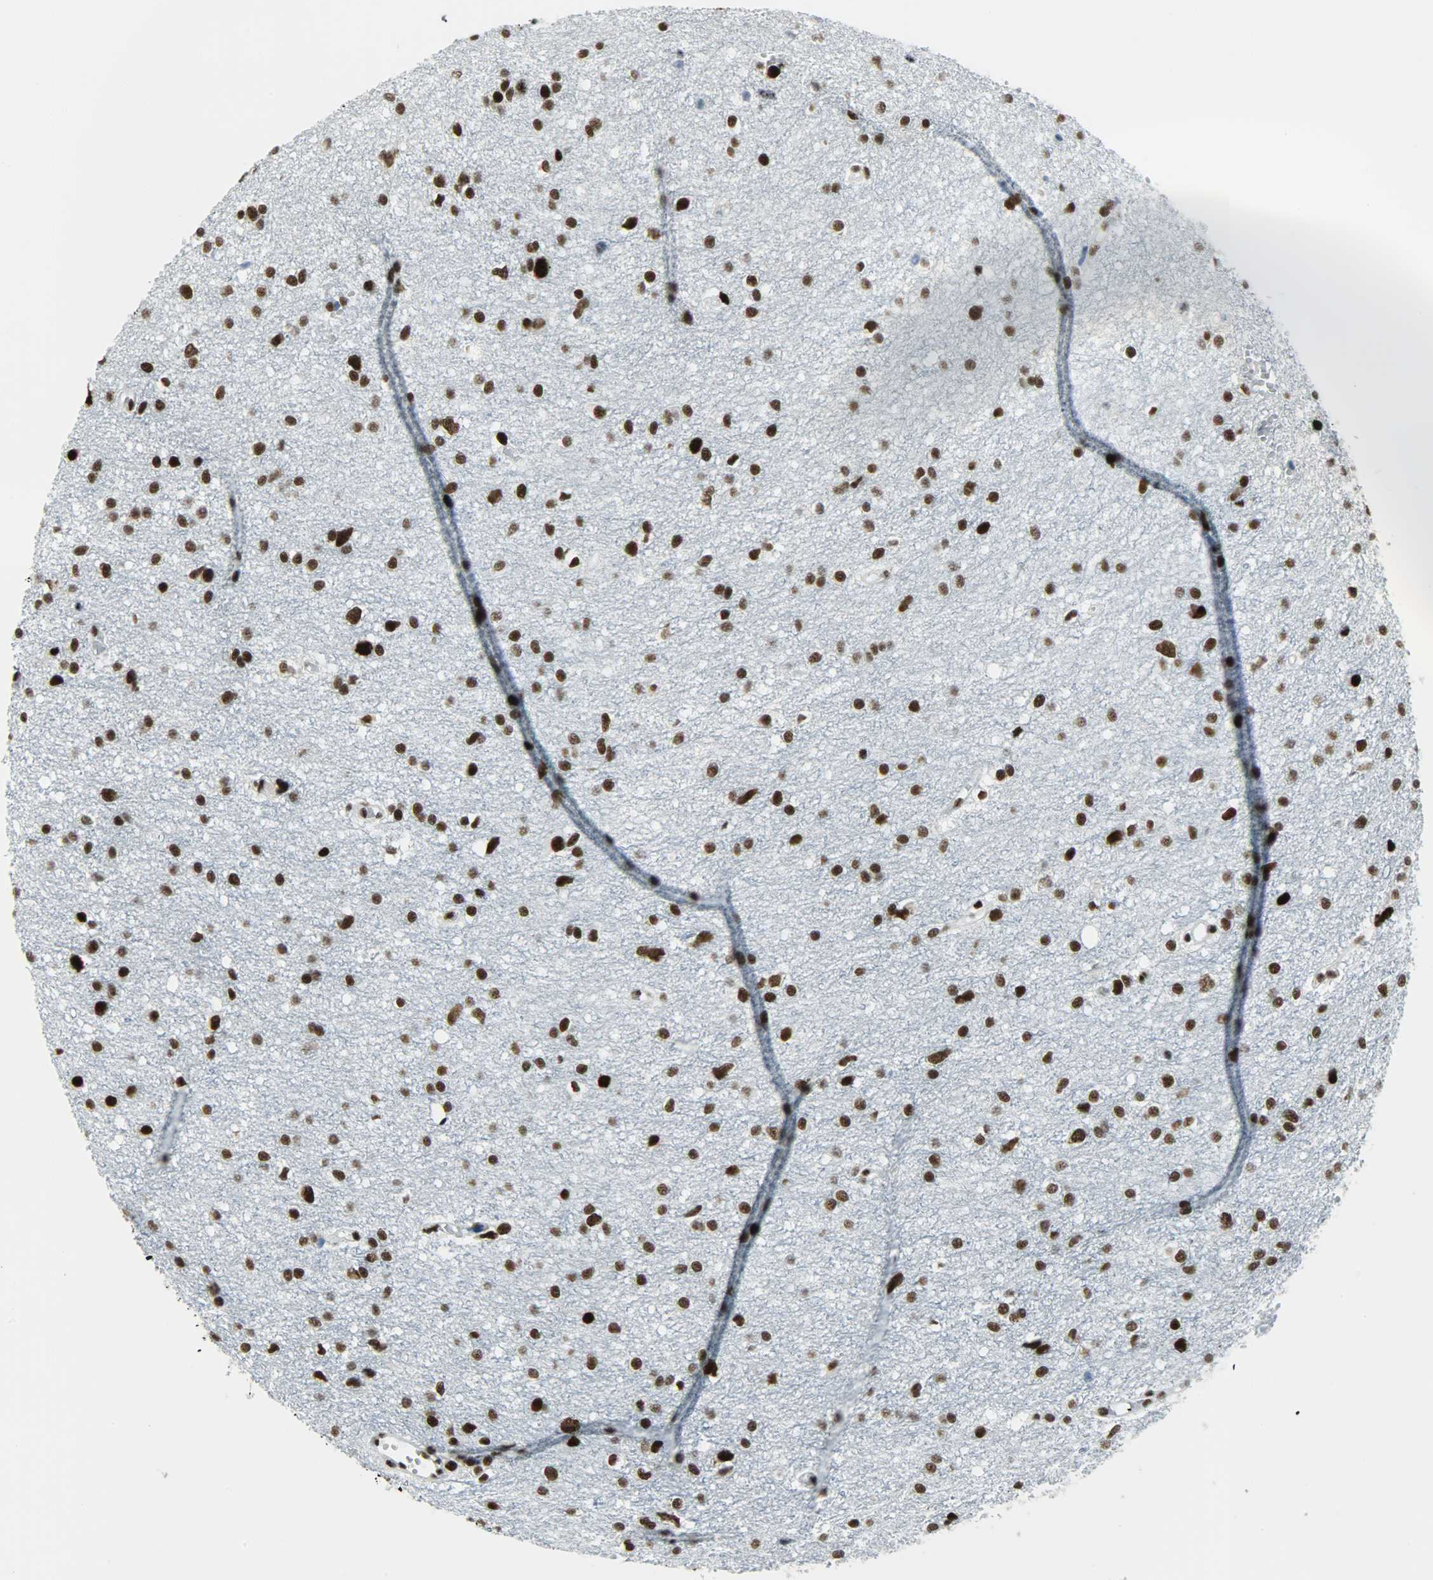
{"staining": {"intensity": "strong", "quantity": ">75%", "location": "nuclear"}, "tissue": "glioma", "cell_type": "Tumor cells", "image_type": "cancer", "snomed": [{"axis": "morphology", "description": "Glioma, malignant, High grade"}, {"axis": "topography", "description": "Brain"}], "caption": "Glioma was stained to show a protein in brown. There is high levels of strong nuclear expression in about >75% of tumor cells. (DAB = brown stain, brightfield microscopy at high magnification).", "gene": "SNRPA", "patient": {"sex": "female", "age": 59}}